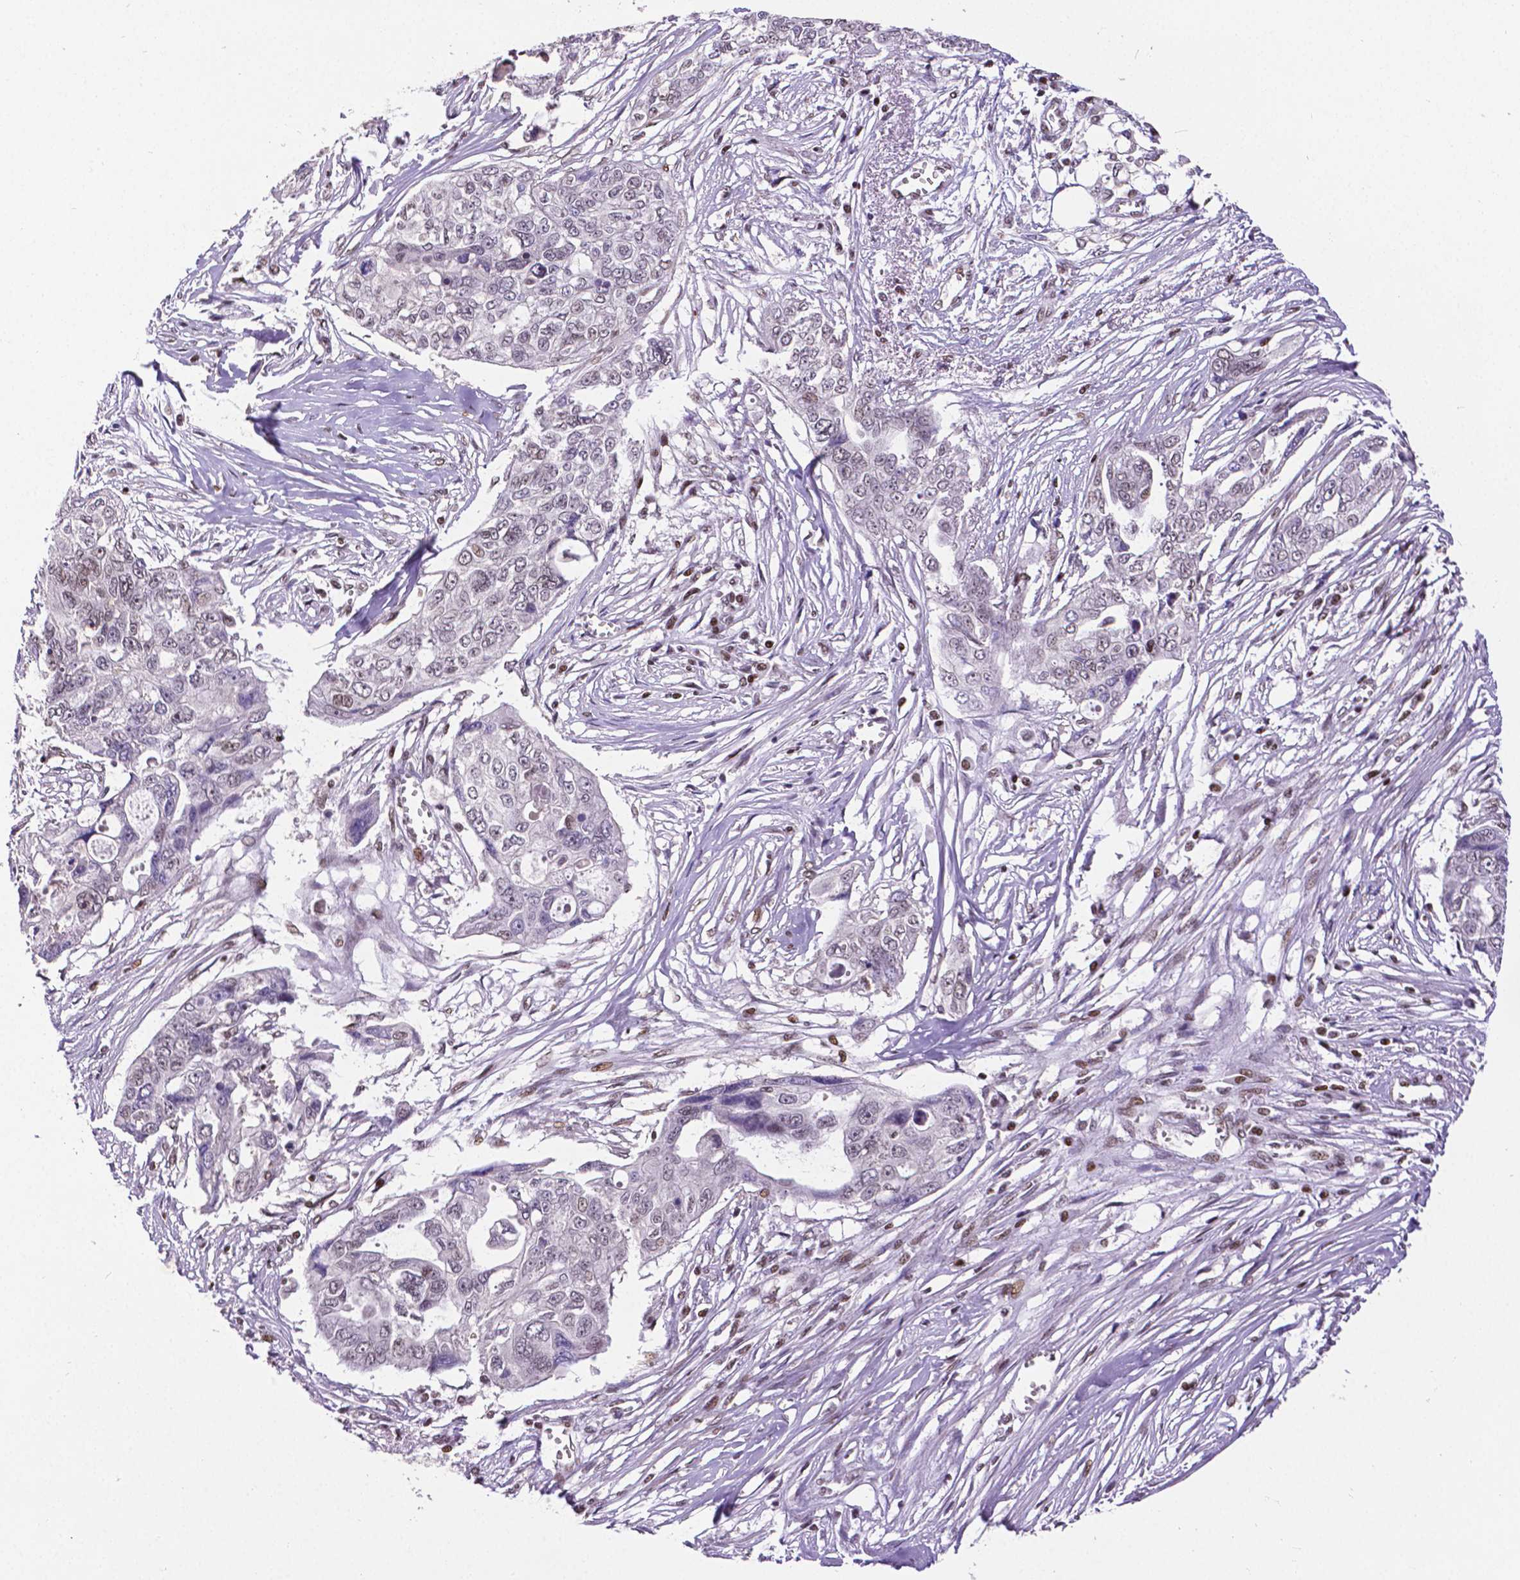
{"staining": {"intensity": "negative", "quantity": "none", "location": "none"}, "tissue": "ovarian cancer", "cell_type": "Tumor cells", "image_type": "cancer", "snomed": [{"axis": "morphology", "description": "Carcinoma, endometroid"}, {"axis": "topography", "description": "Ovary"}], "caption": "The histopathology image demonstrates no significant expression in tumor cells of ovarian endometroid carcinoma.", "gene": "CTCF", "patient": {"sex": "female", "age": 70}}